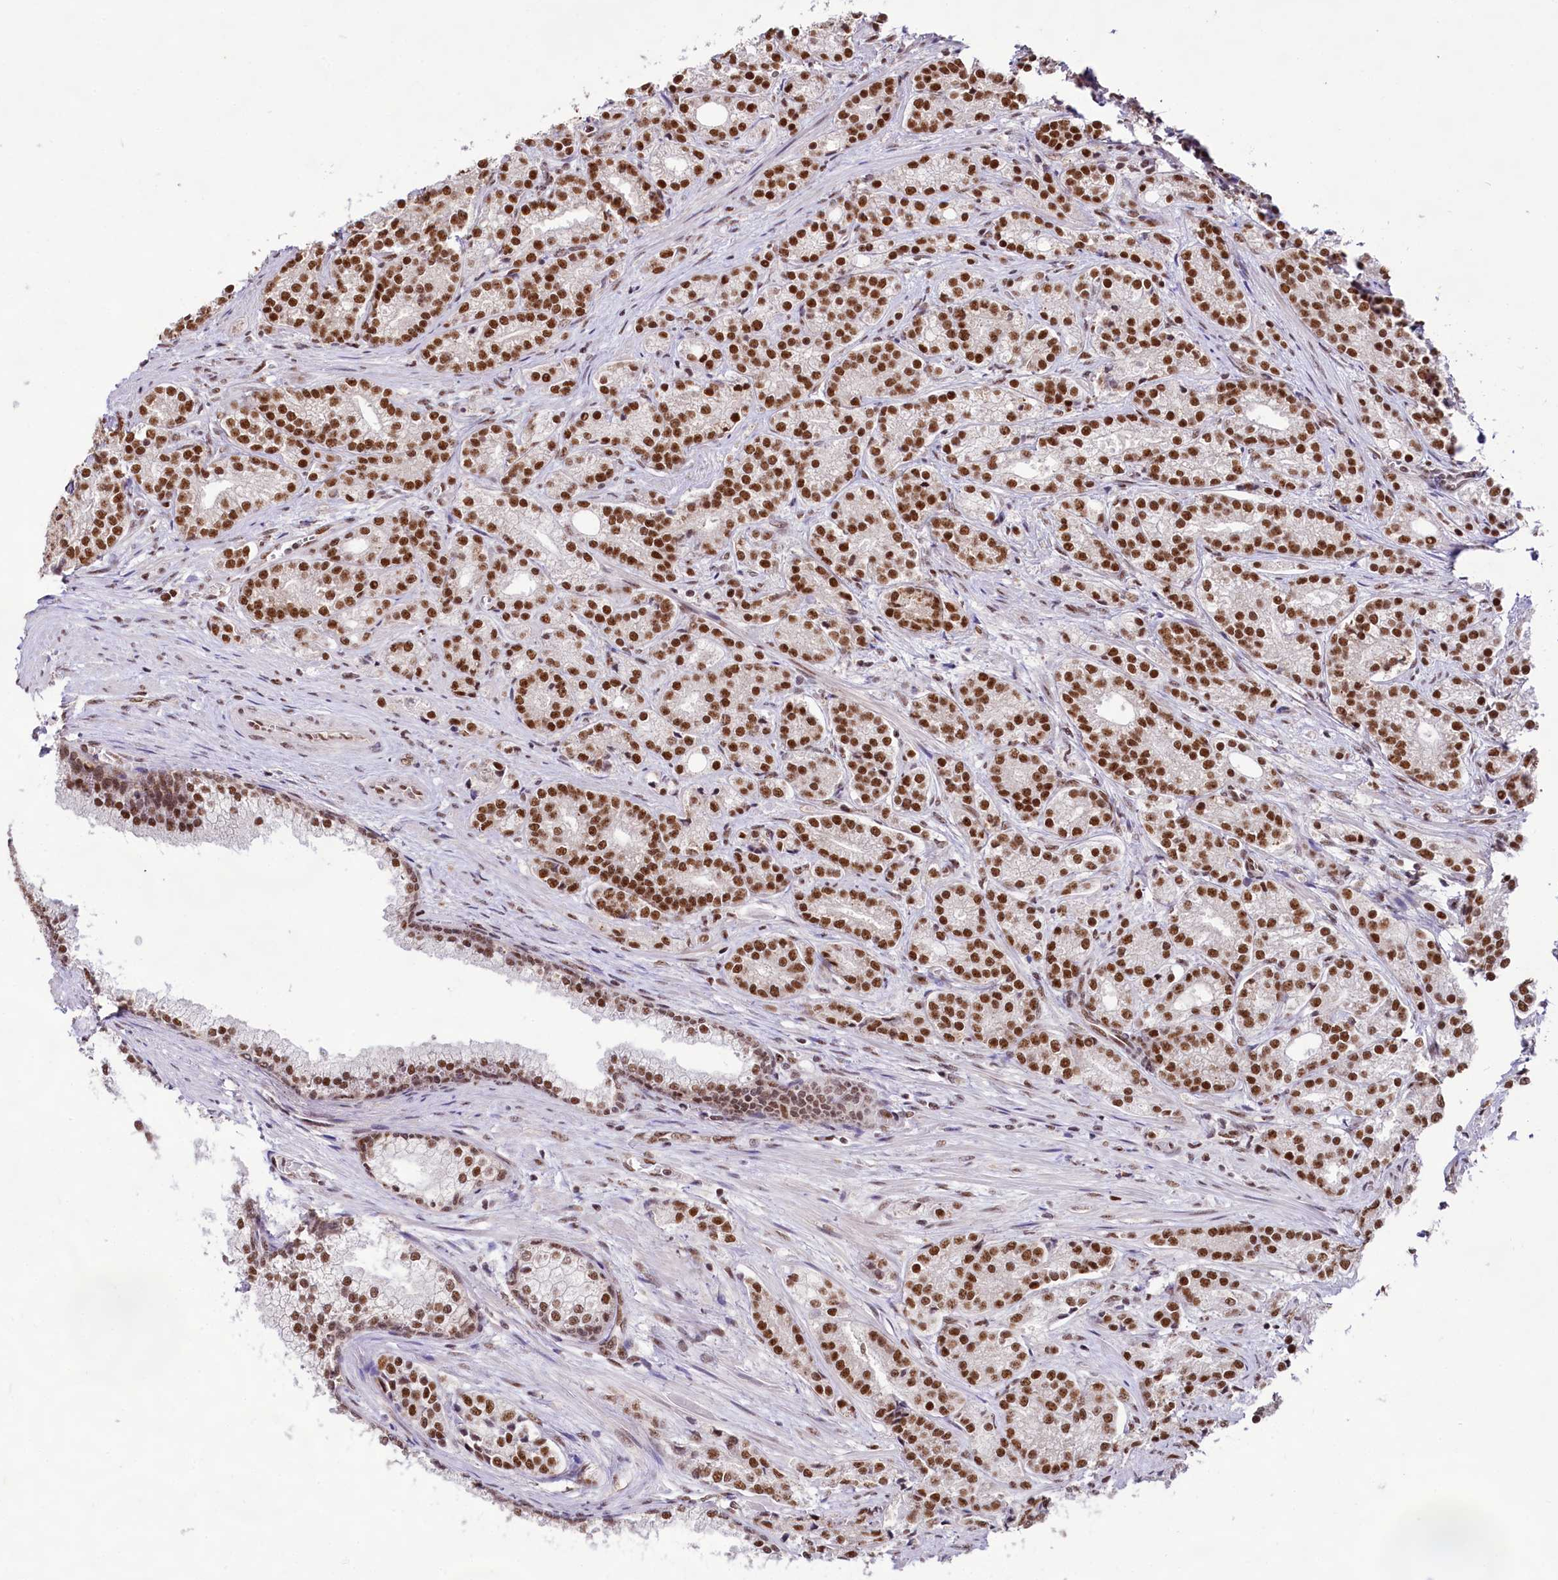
{"staining": {"intensity": "strong", "quantity": ">75%", "location": "nuclear"}, "tissue": "prostate cancer", "cell_type": "Tumor cells", "image_type": "cancer", "snomed": [{"axis": "morphology", "description": "Adenocarcinoma, Low grade"}, {"axis": "topography", "description": "Prostate"}], "caption": "Adenocarcinoma (low-grade) (prostate) was stained to show a protein in brown. There is high levels of strong nuclear staining in approximately >75% of tumor cells.", "gene": "HIRA", "patient": {"sex": "male", "age": 71}}